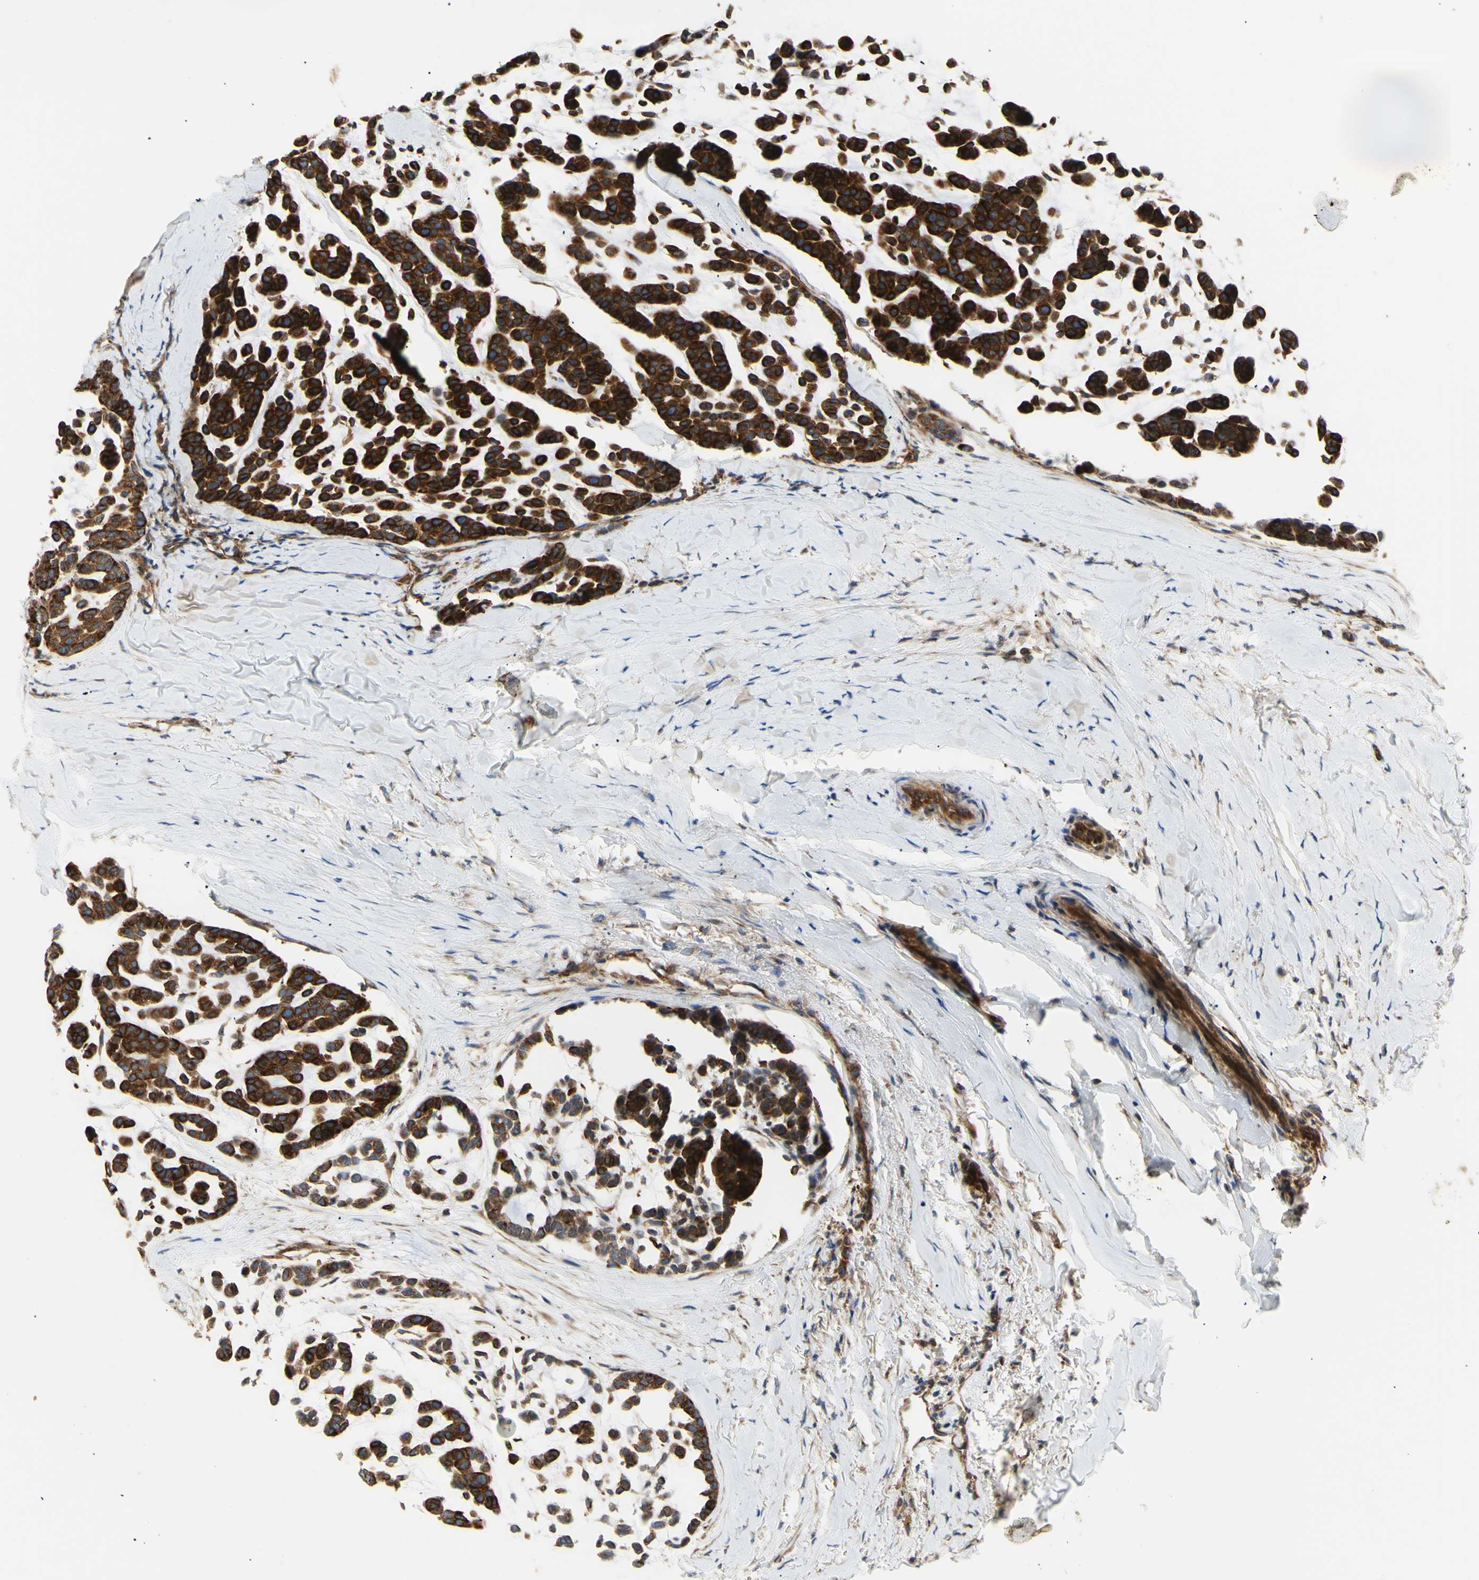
{"staining": {"intensity": "strong", "quantity": ">75%", "location": "cytoplasmic/membranous"}, "tissue": "head and neck cancer", "cell_type": "Tumor cells", "image_type": "cancer", "snomed": [{"axis": "morphology", "description": "Adenocarcinoma, NOS"}, {"axis": "morphology", "description": "Adenoma, NOS"}, {"axis": "topography", "description": "Head-Neck"}], "caption": "Adenocarcinoma (head and neck) stained with a brown dye displays strong cytoplasmic/membranous positive staining in about >75% of tumor cells.", "gene": "TUBG2", "patient": {"sex": "female", "age": 55}}